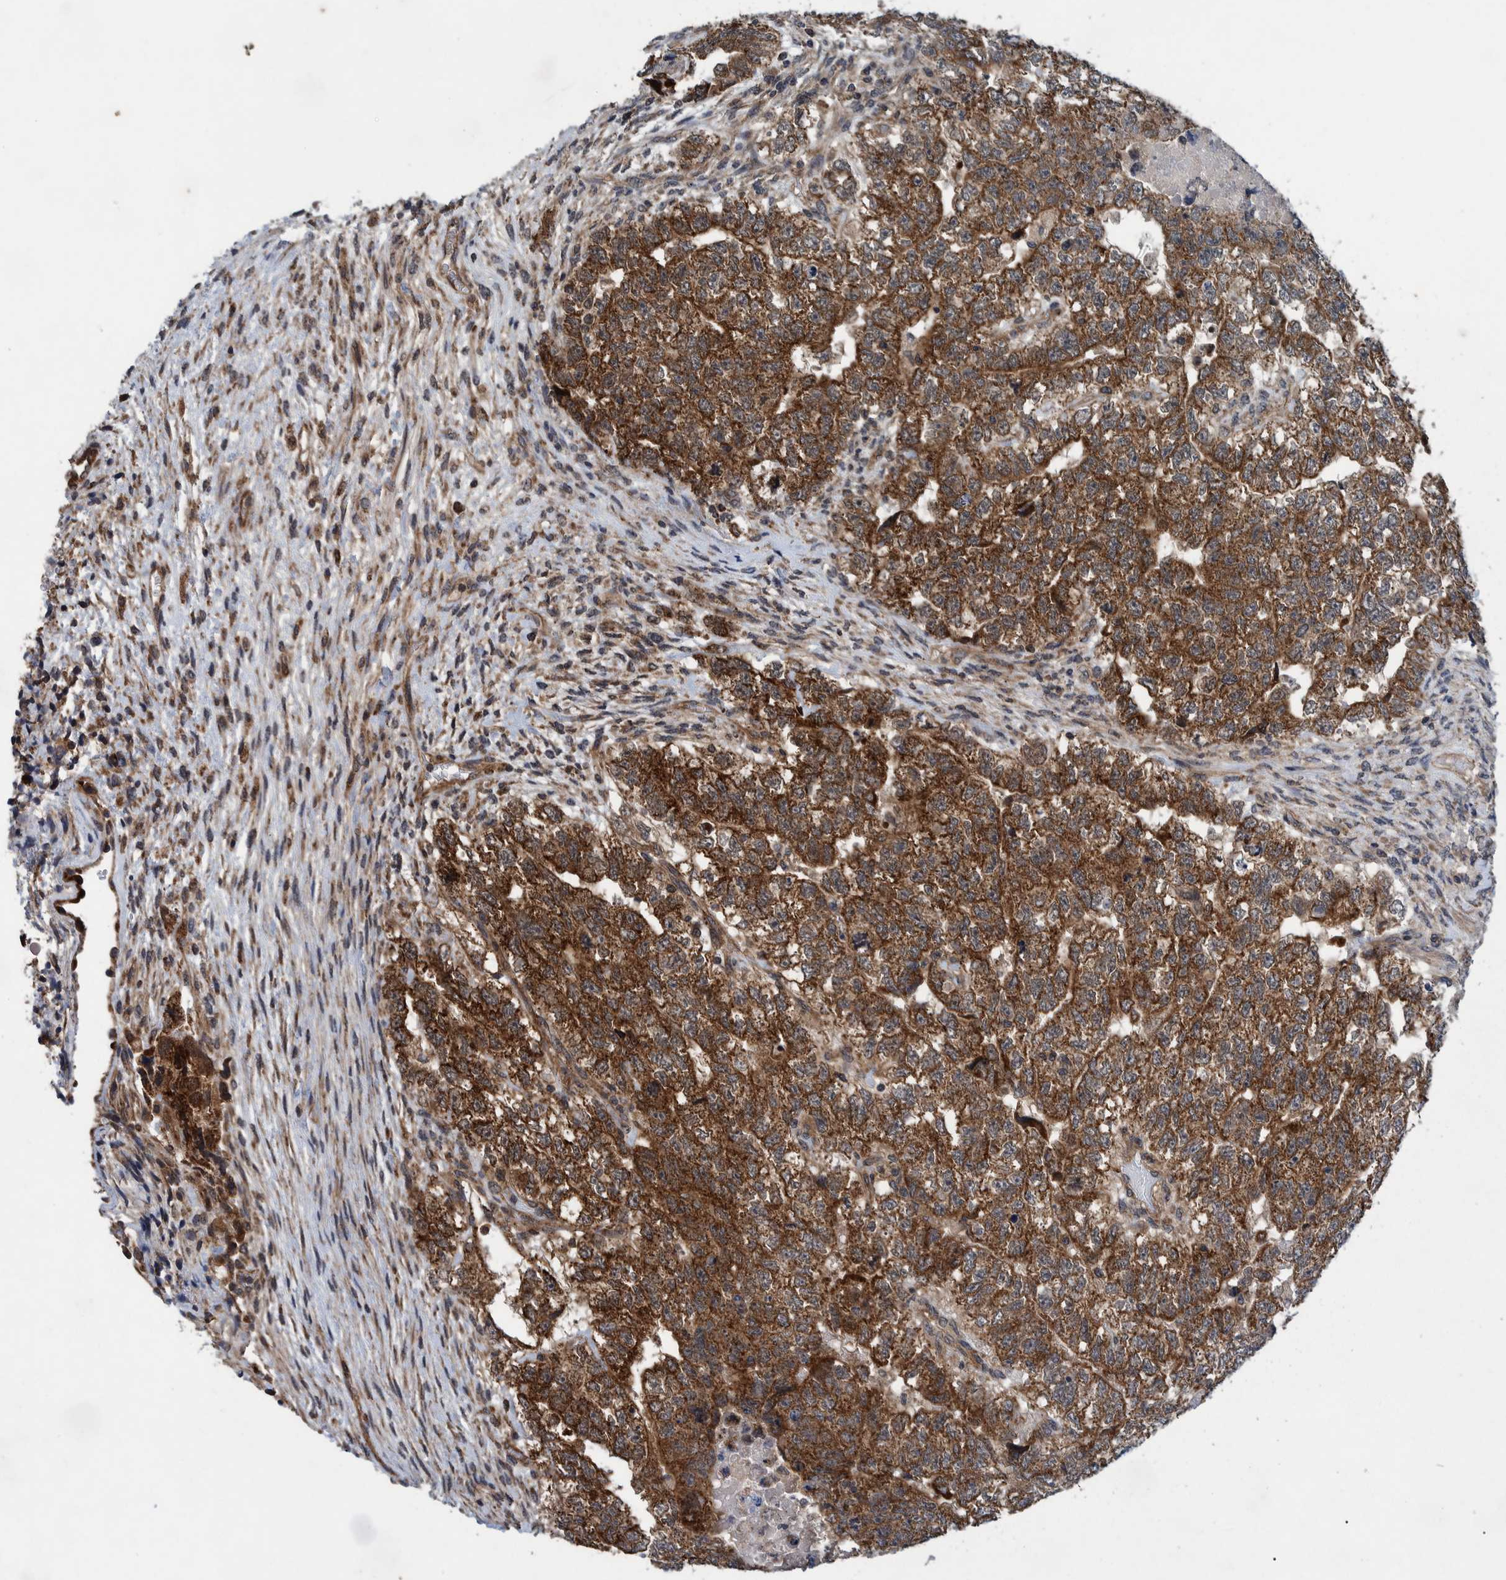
{"staining": {"intensity": "strong", "quantity": ">75%", "location": "cytoplasmic/membranous"}, "tissue": "testis cancer", "cell_type": "Tumor cells", "image_type": "cancer", "snomed": [{"axis": "morphology", "description": "Carcinoma, Embryonal, NOS"}, {"axis": "topography", "description": "Testis"}], "caption": "This is a histology image of immunohistochemistry (IHC) staining of testis cancer, which shows strong staining in the cytoplasmic/membranous of tumor cells.", "gene": "MRPS7", "patient": {"sex": "male", "age": 36}}